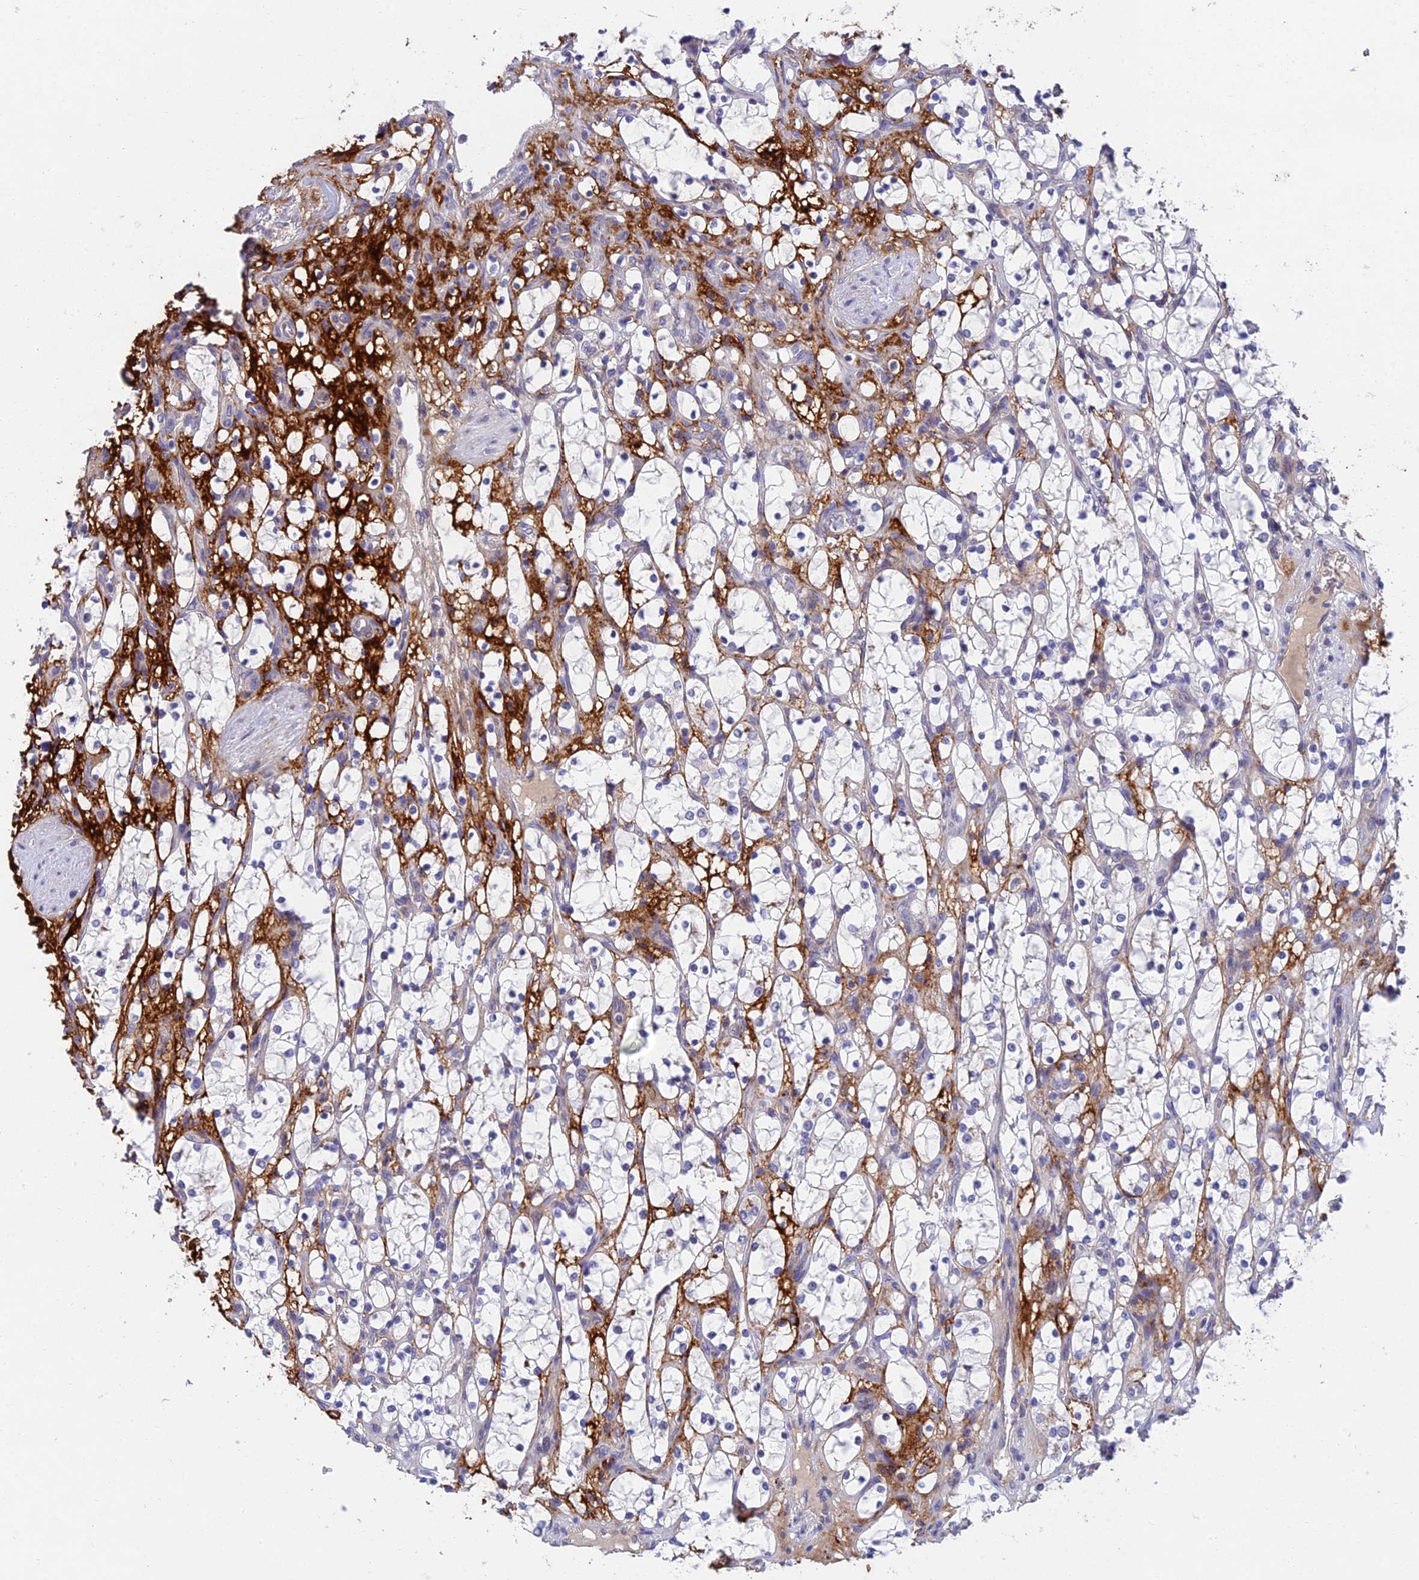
{"staining": {"intensity": "negative", "quantity": "none", "location": "none"}, "tissue": "renal cancer", "cell_type": "Tumor cells", "image_type": "cancer", "snomed": [{"axis": "morphology", "description": "Adenocarcinoma, NOS"}, {"axis": "topography", "description": "Kidney"}], "caption": "Tumor cells show no significant protein staining in adenocarcinoma (renal).", "gene": "ADAMTS13", "patient": {"sex": "female", "age": 69}}